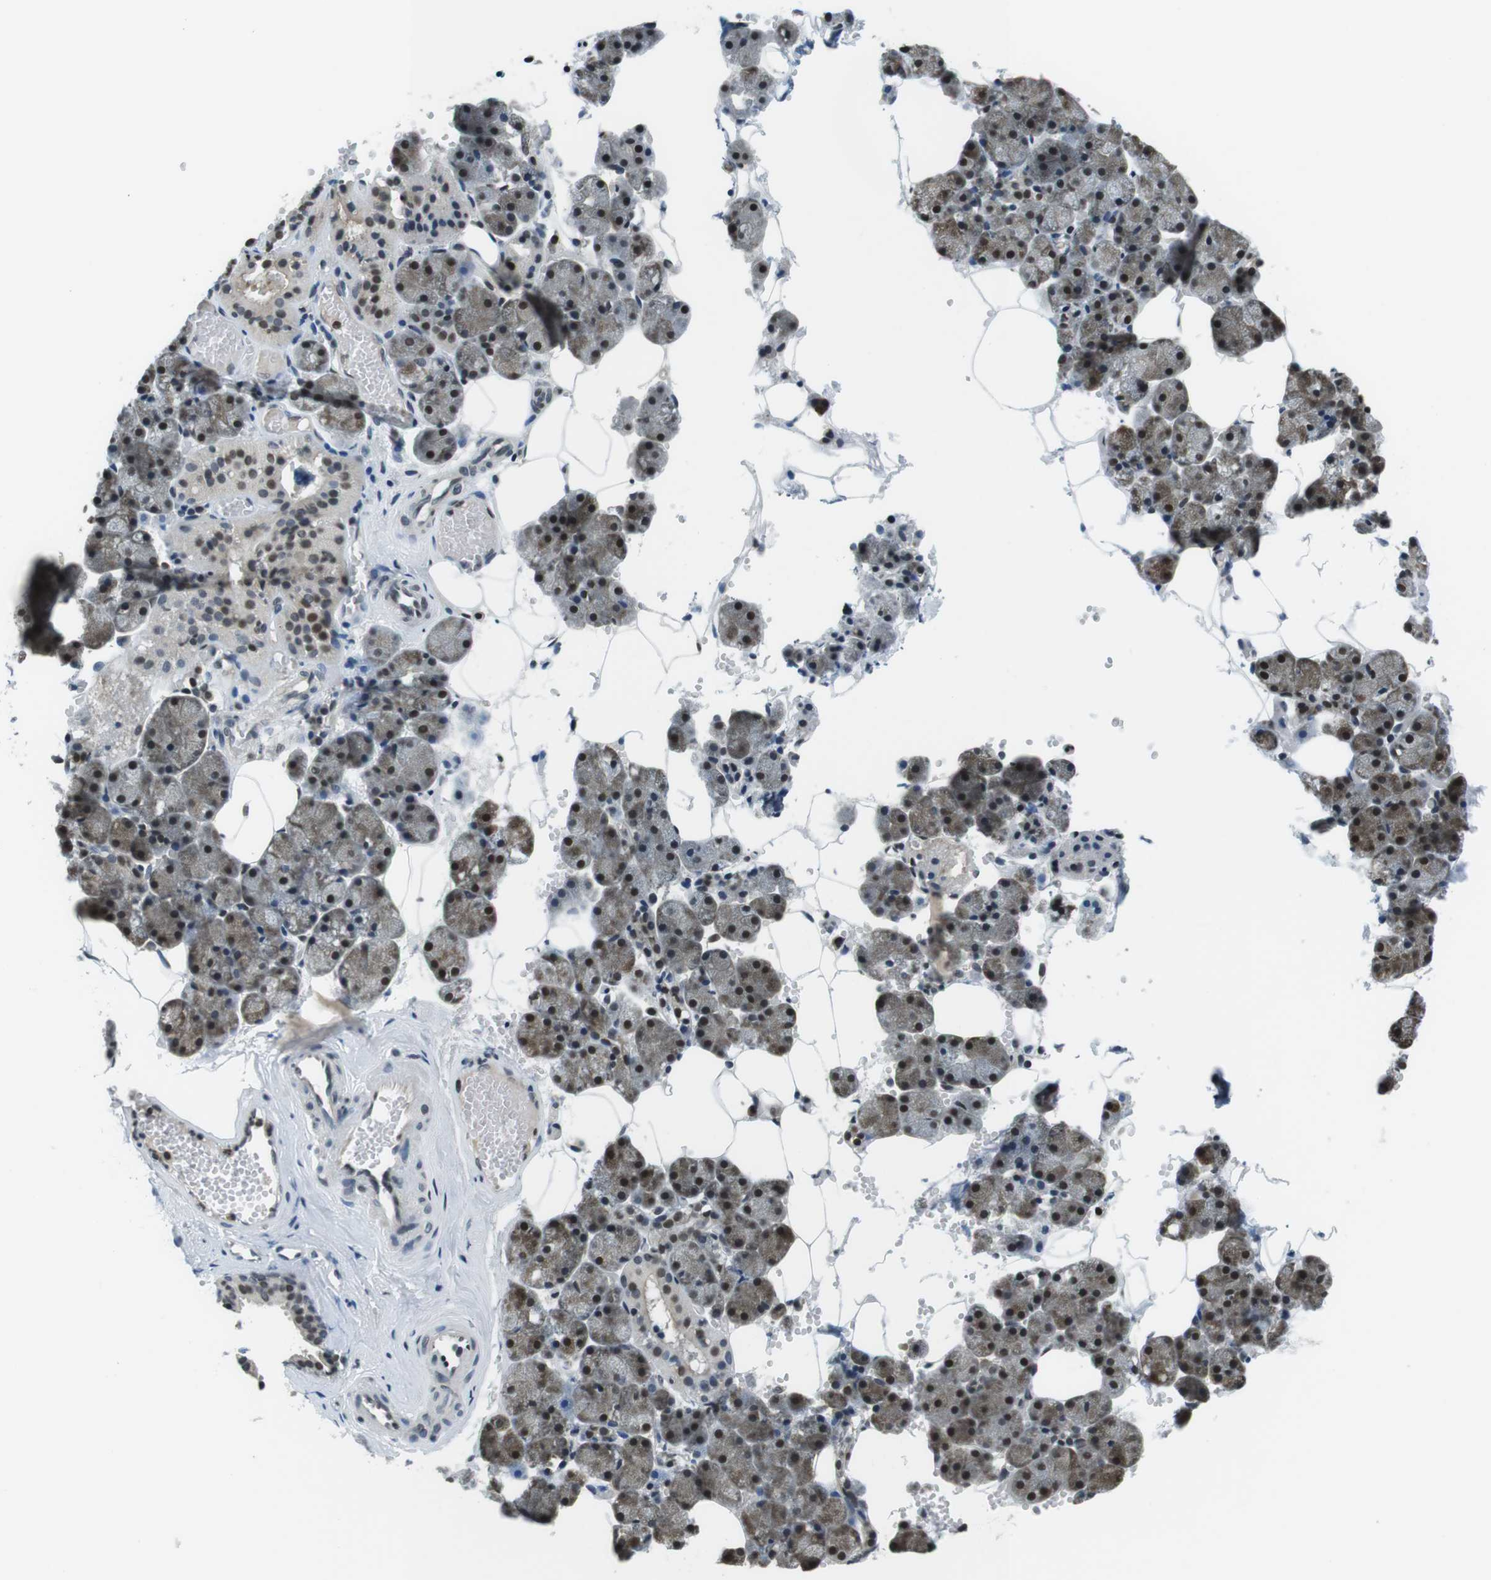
{"staining": {"intensity": "weak", "quantity": "25%-75%", "location": "nuclear"}, "tissue": "salivary gland", "cell_type": "Glandular cells", "image_type": "normal", "snomed": [{"axis": "morphology", "description": "Normal tissue, NOS"}, {"axis": "topography", "description": "Salivary gland"}], "caption": "Immunohistochemistry (DAB (3,3'-diaminobenzidine)) staining of normal human salivary gland displays weak nuclear protein positivity in approximately 25%-75% of glandular cells.", "gene": "NEK4", "patient": {"sex": "male", "age": 62}}